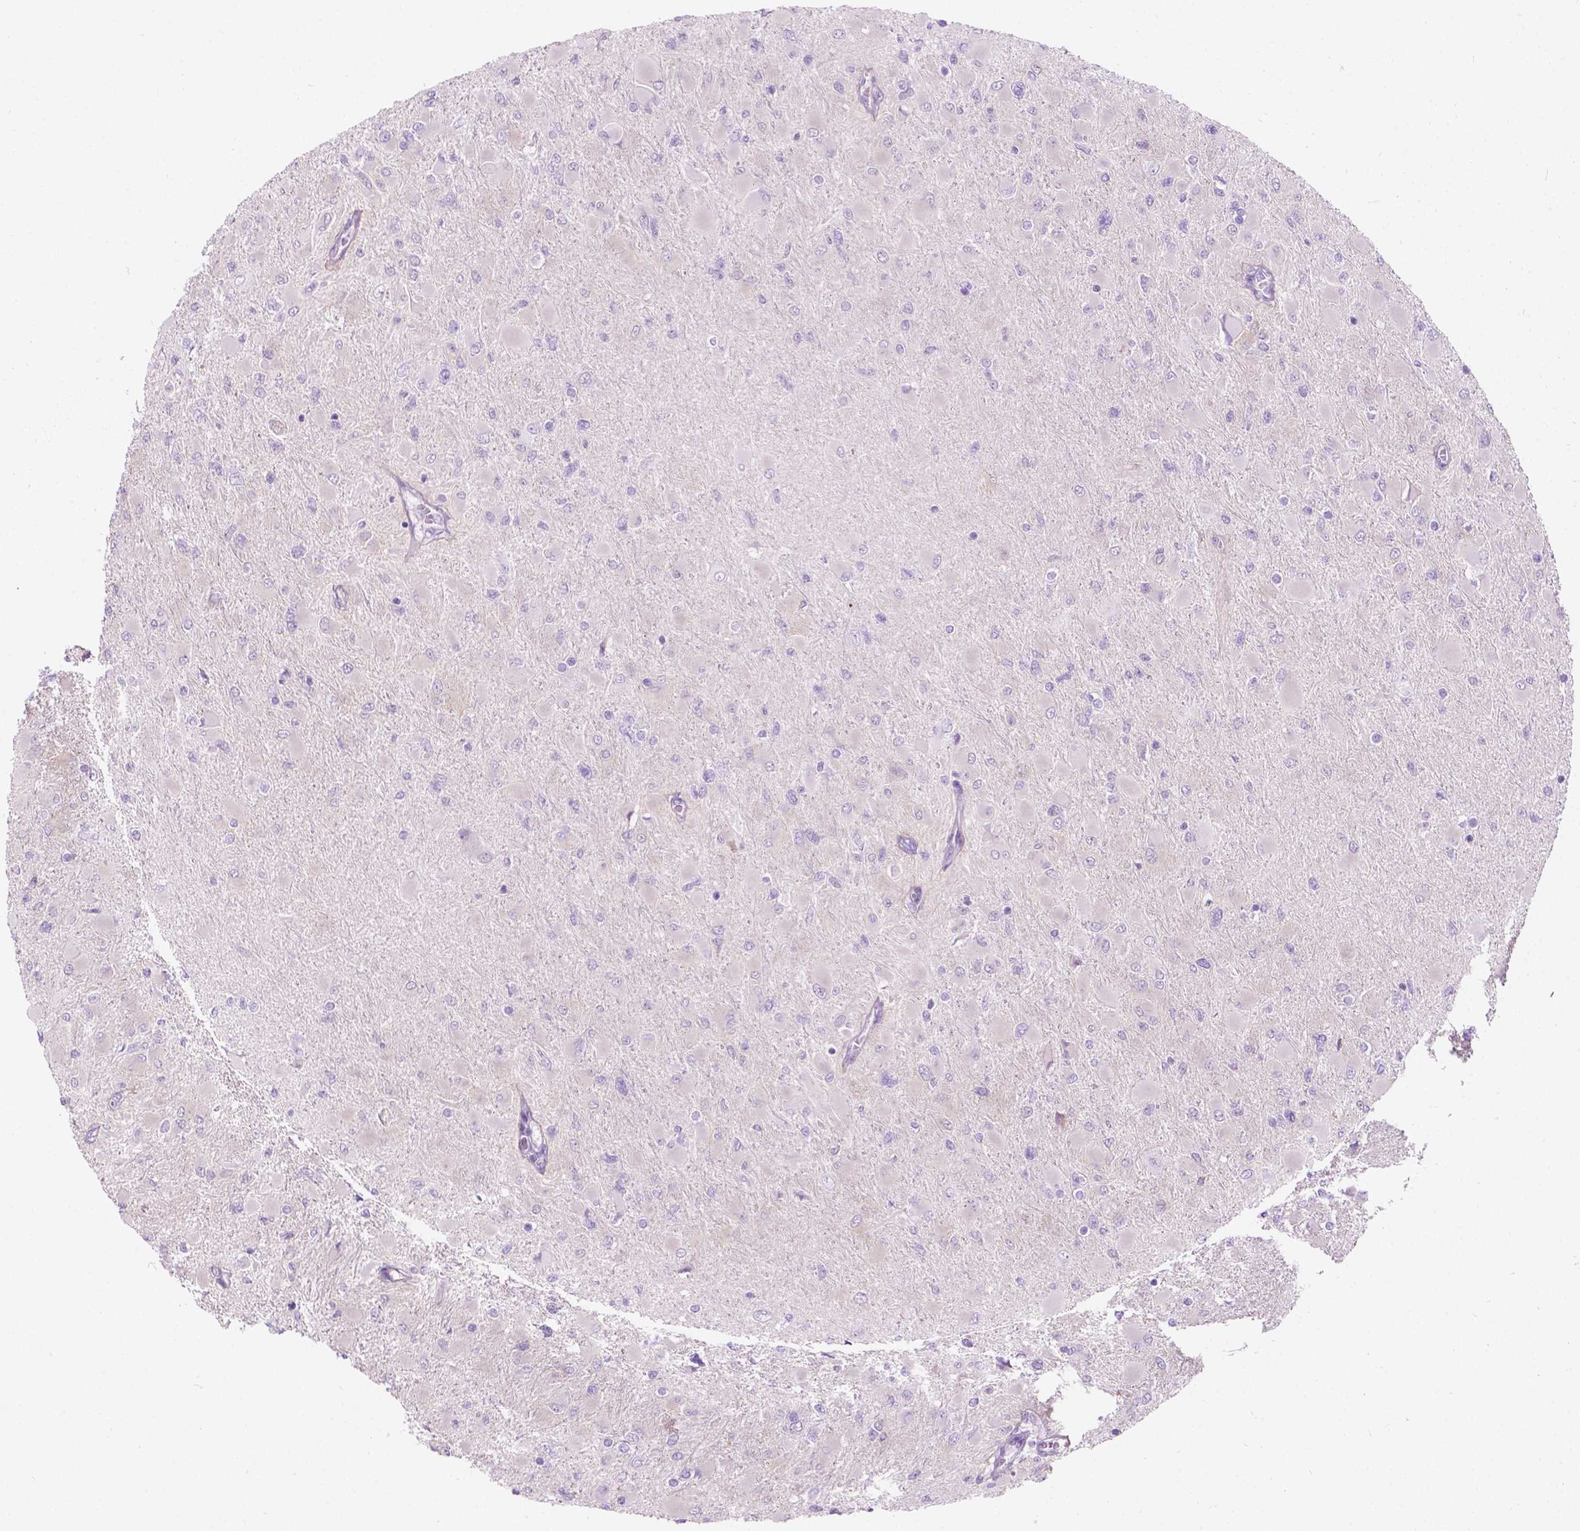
{"staining": {"intensity": "negative", "quantity": "none", "location": "none"}, "tissue": "glioma", "cell_type": "Tumor cells", "image_type": "cancer", "snomed": [{"axis": "morphology", "description": "Glioma, malignant, High grade"}, {"axis": "topography", "description": "Cerebral cortex"}], "caption": "Immunohistochemical staining of human malignant glioma (high-grade) reveals no significant positivity in tumor cells. (DAB (3,3'-diaminobenzidine) IHC visualized using brightfield microscopy, high magnification).", "gene": "NOS1AP", "patient": {"sex": "female", "age": 36}}